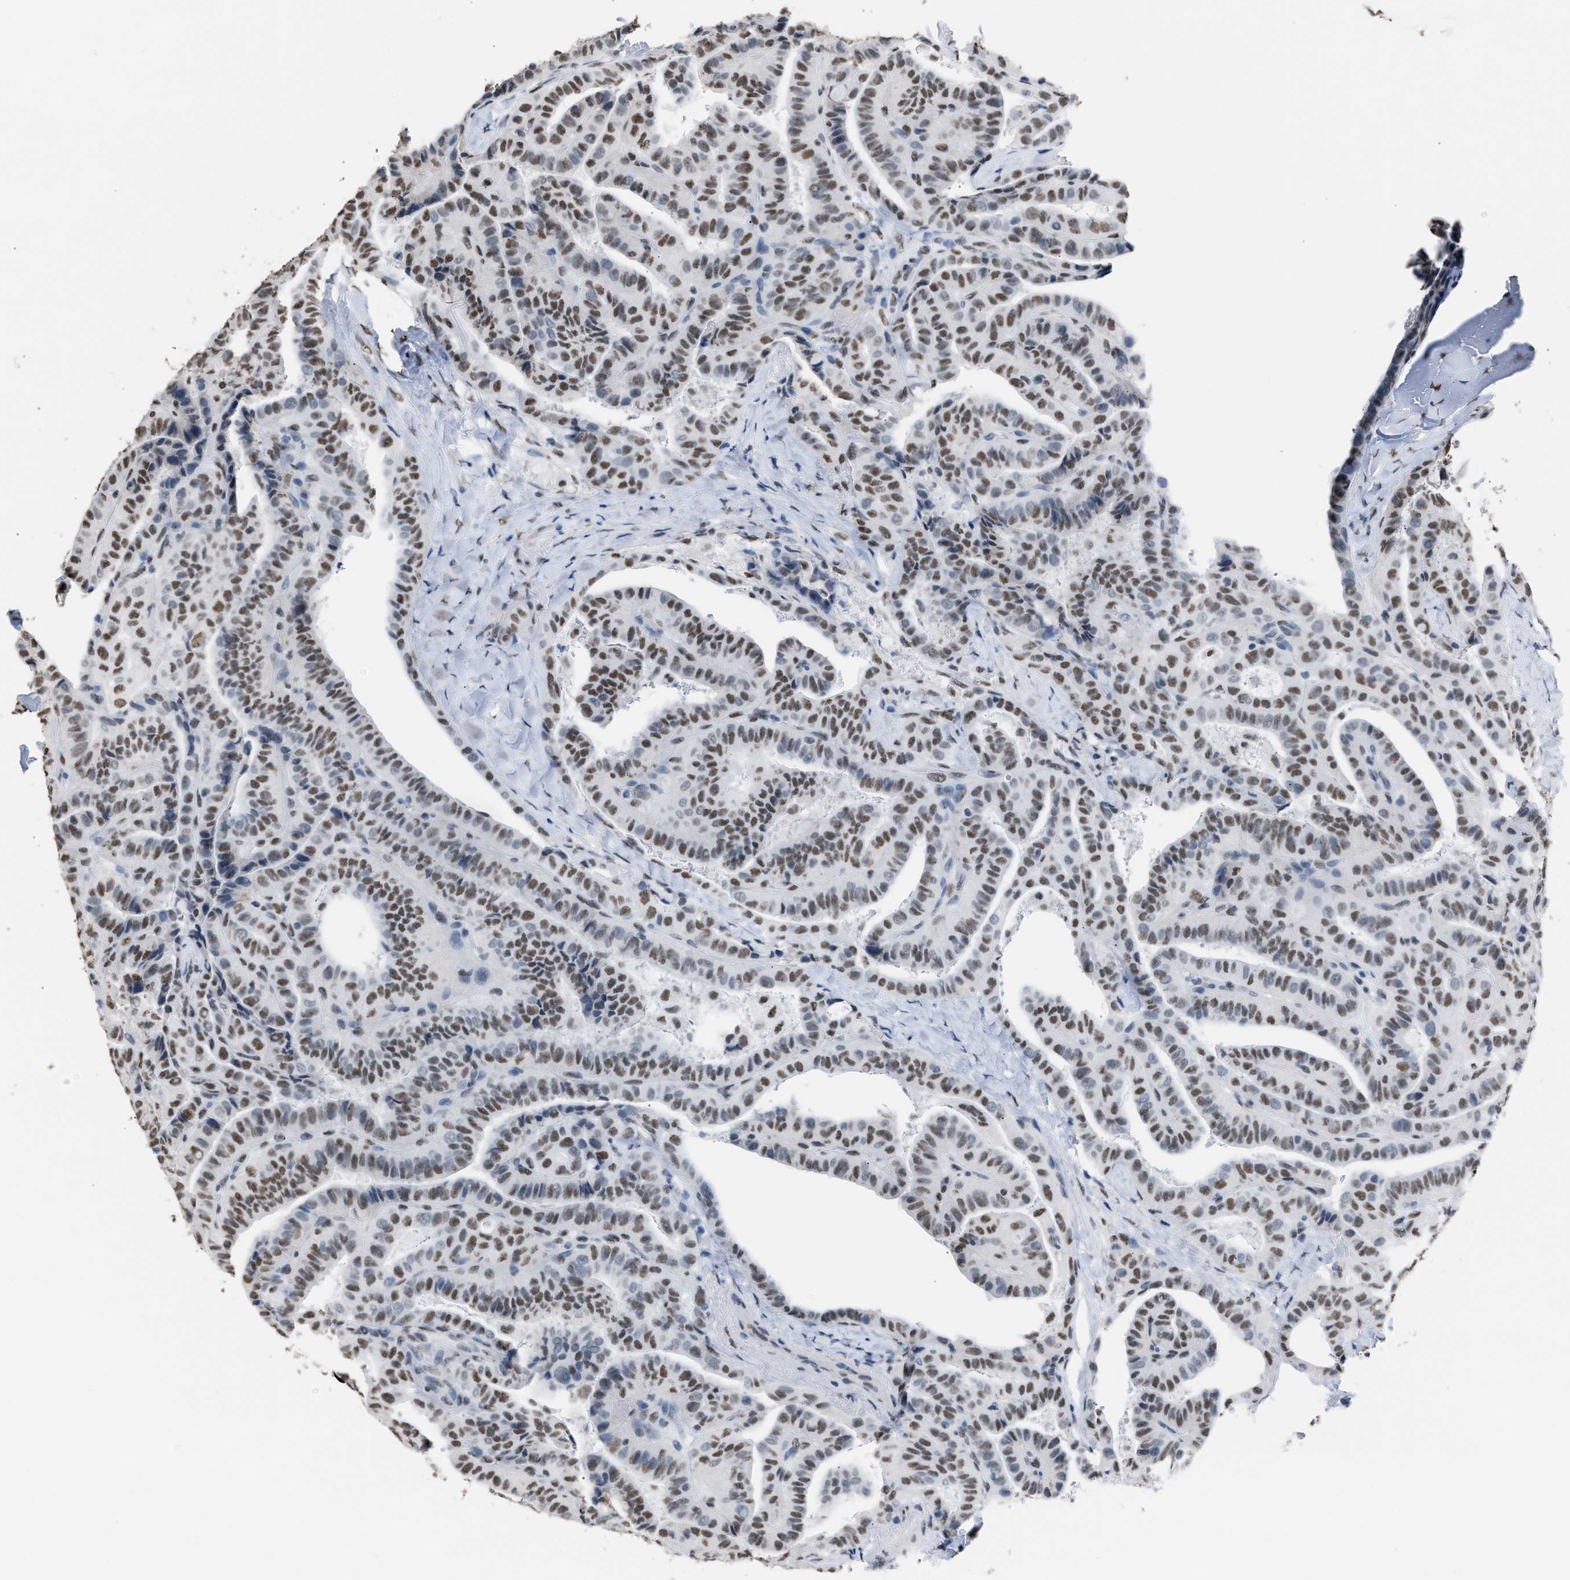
{"staining": {"intensity": "moderate", "quantity": ">75%", "location": "nuclear"}, "tissue": "thyroid cancer", "cell_type": "Tumor cells", "image_type": "cancer", "snomed": [{"axis": "morphology", "description": "Papillary adenocarcinoma, NOS"}, {"axis": "topography", "description": "Thyroid gland"}], "caption": "The image exhibits a brown stain indicating the presence of a protein in the nuclear of tumor cells in thyroid cancer (papillary adenocarcinoma). The protein is stained brown, and the nuclei are stained in blue (DAB IHC with brightfield microscopy, high magnification).", "gene": "CCAR2", "patient": {"sex": "male", "age": 77}}